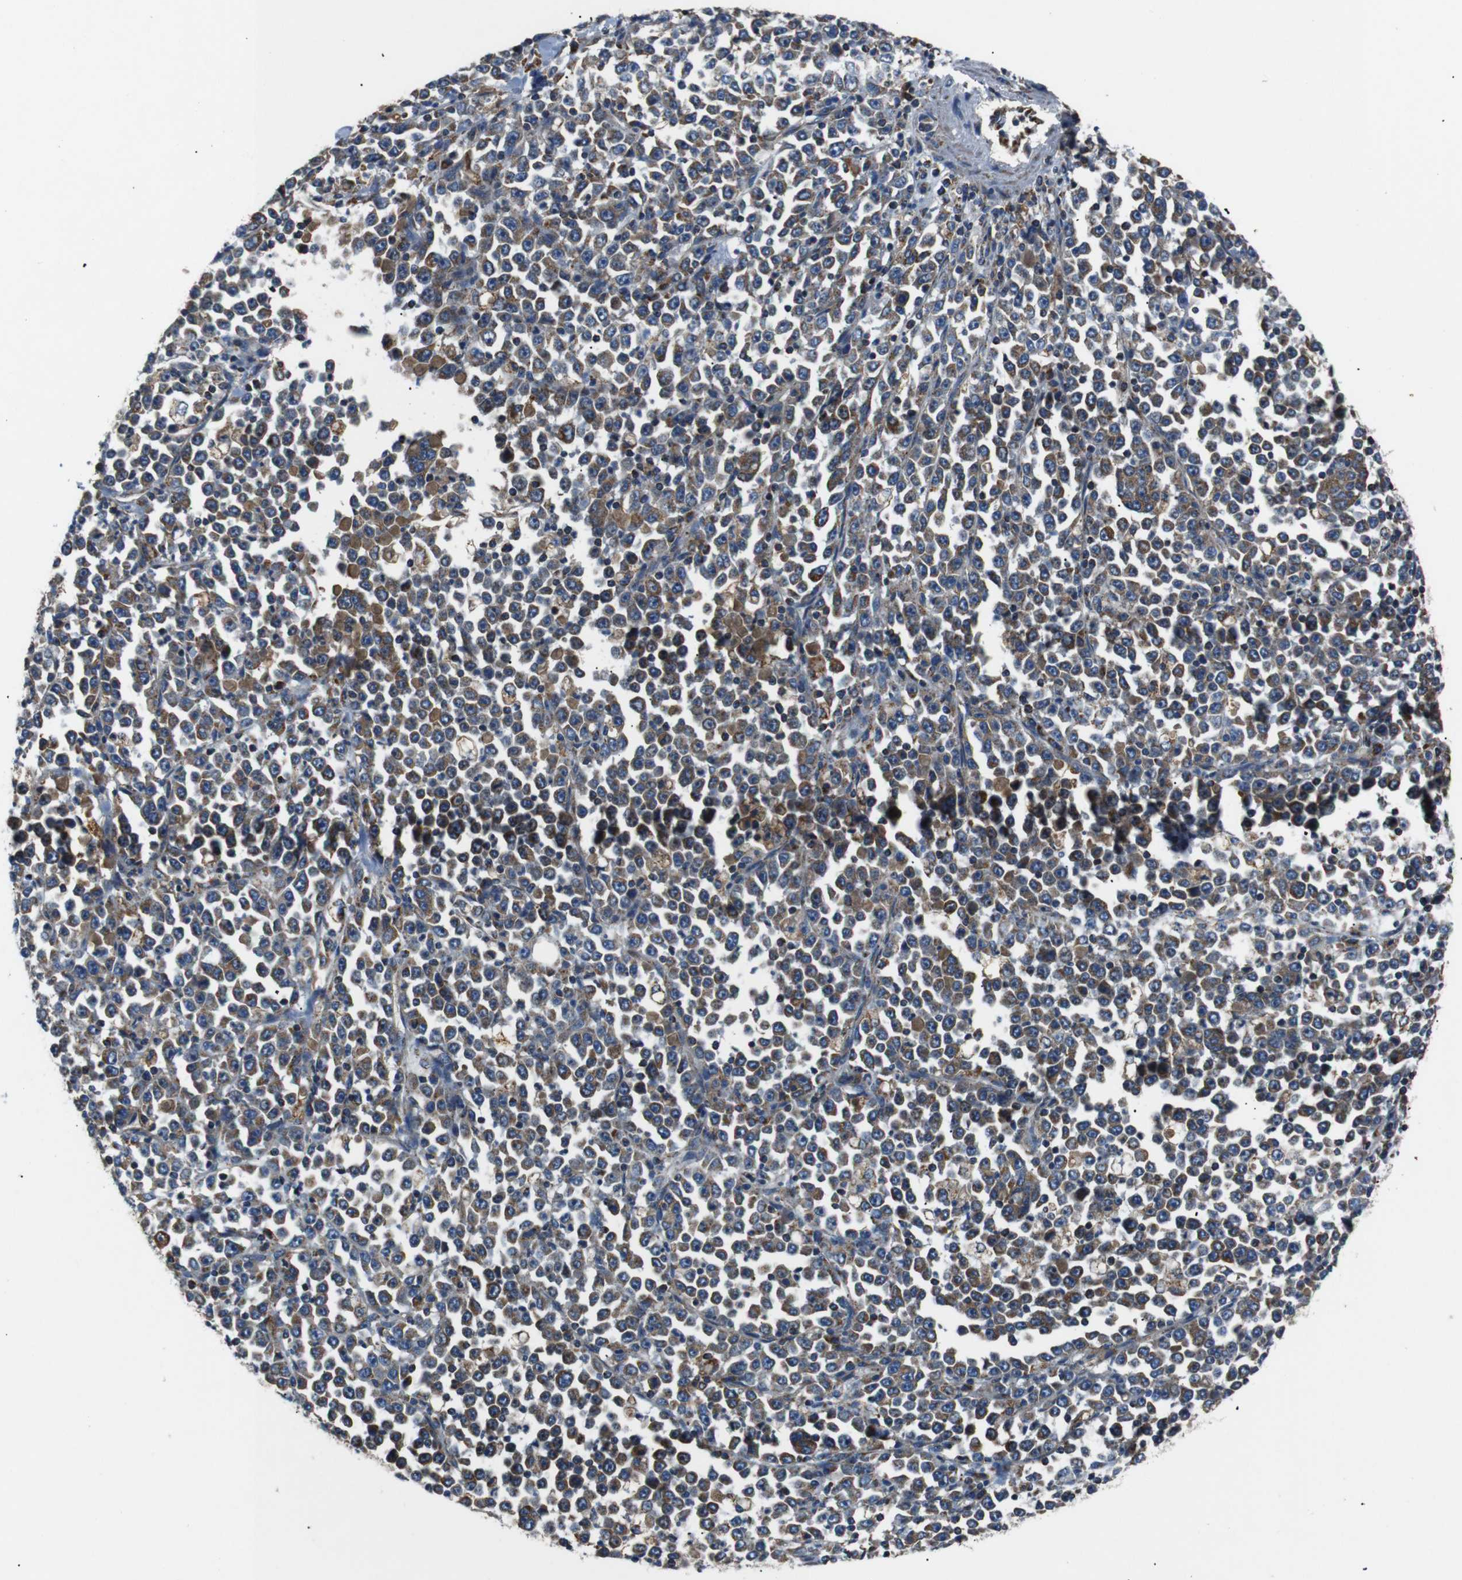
{"staining": {"intensity": "moderate", "quantity": ">75%", "location": "cytoplasmic/membranous"}, "tissue": "stomach cancer", "cell_type": "Tumor cells", "image_type": "cancer", "snomed": [{"axis": "morphology", "description": "Normal tissue, NOS"}, {"axis": "morphology", "description": "Adenocarcinoma, NOS"}, {"axis": "topography", "description": "Stomach, upper"}, {"axis": "topography", "description": "Stomach"}], "caption": "IHC (DAB) staining of human stomach cancer (adenocarcinoma) demonstrates moderate cytoplasmic/membranous protein positivity in approximately >75% of tumor cells.", "gene": "NETO2", "patient": {"sex": "male", "age": 59}}